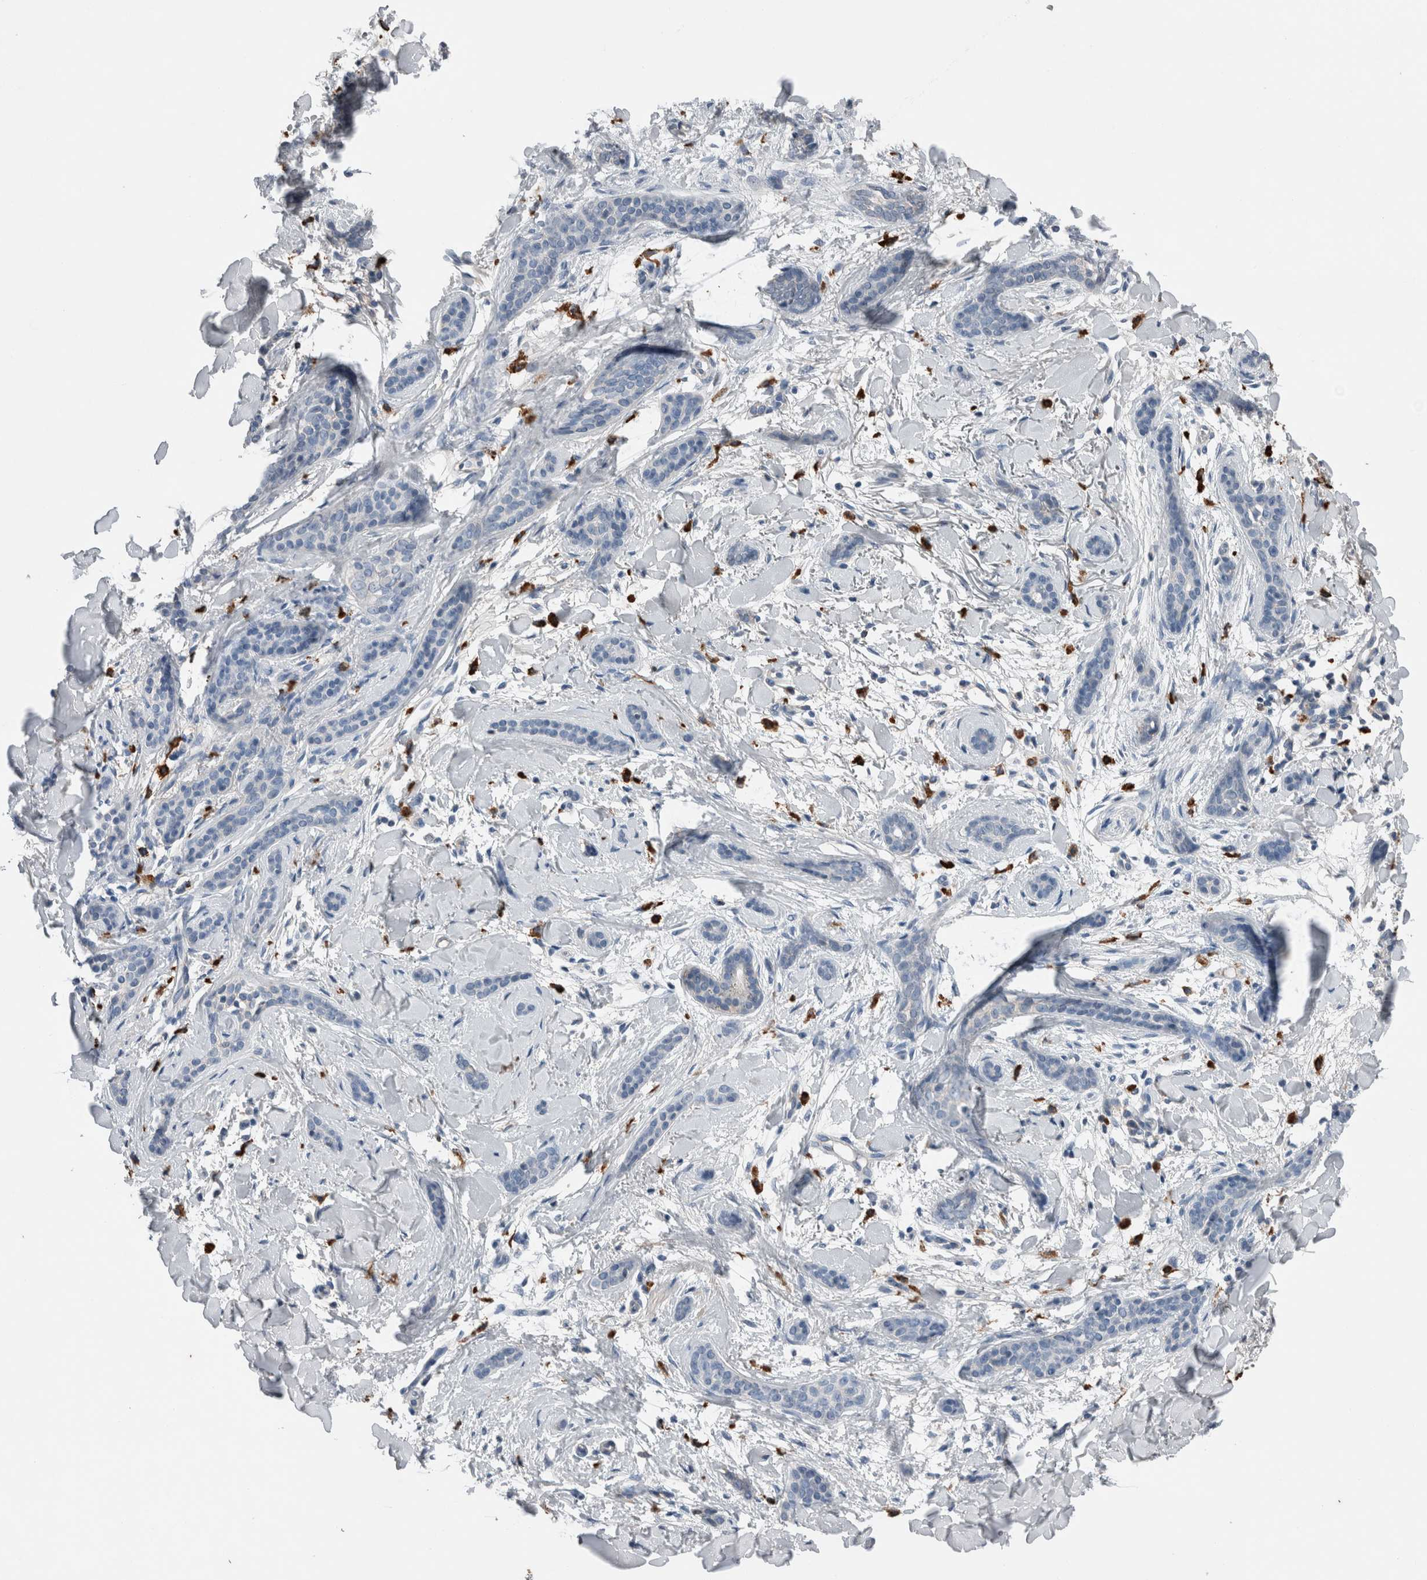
{"staining": {"intensity": "negative", "quantity": "none", "location": "none"}, "tissue": "skin cancer", "cell_type": "Tumor cells", "image_type": "cancer", "snomed": [{"axis": "morphology", "description": "Basal cell carcinoma"}, {"axis": "morphology", "description": "Adnexal tumor, benign"}, {"axis": "topography", "description": "Skin"}], "caption": "High power microscopy histopathology image of an immunohistochemistry image of skin cancer (basal cell carcinoma), revealing no significant positivity in tumor cells.", "gene": "CRNN", "patient": {"sex": "female", "age": 42}}